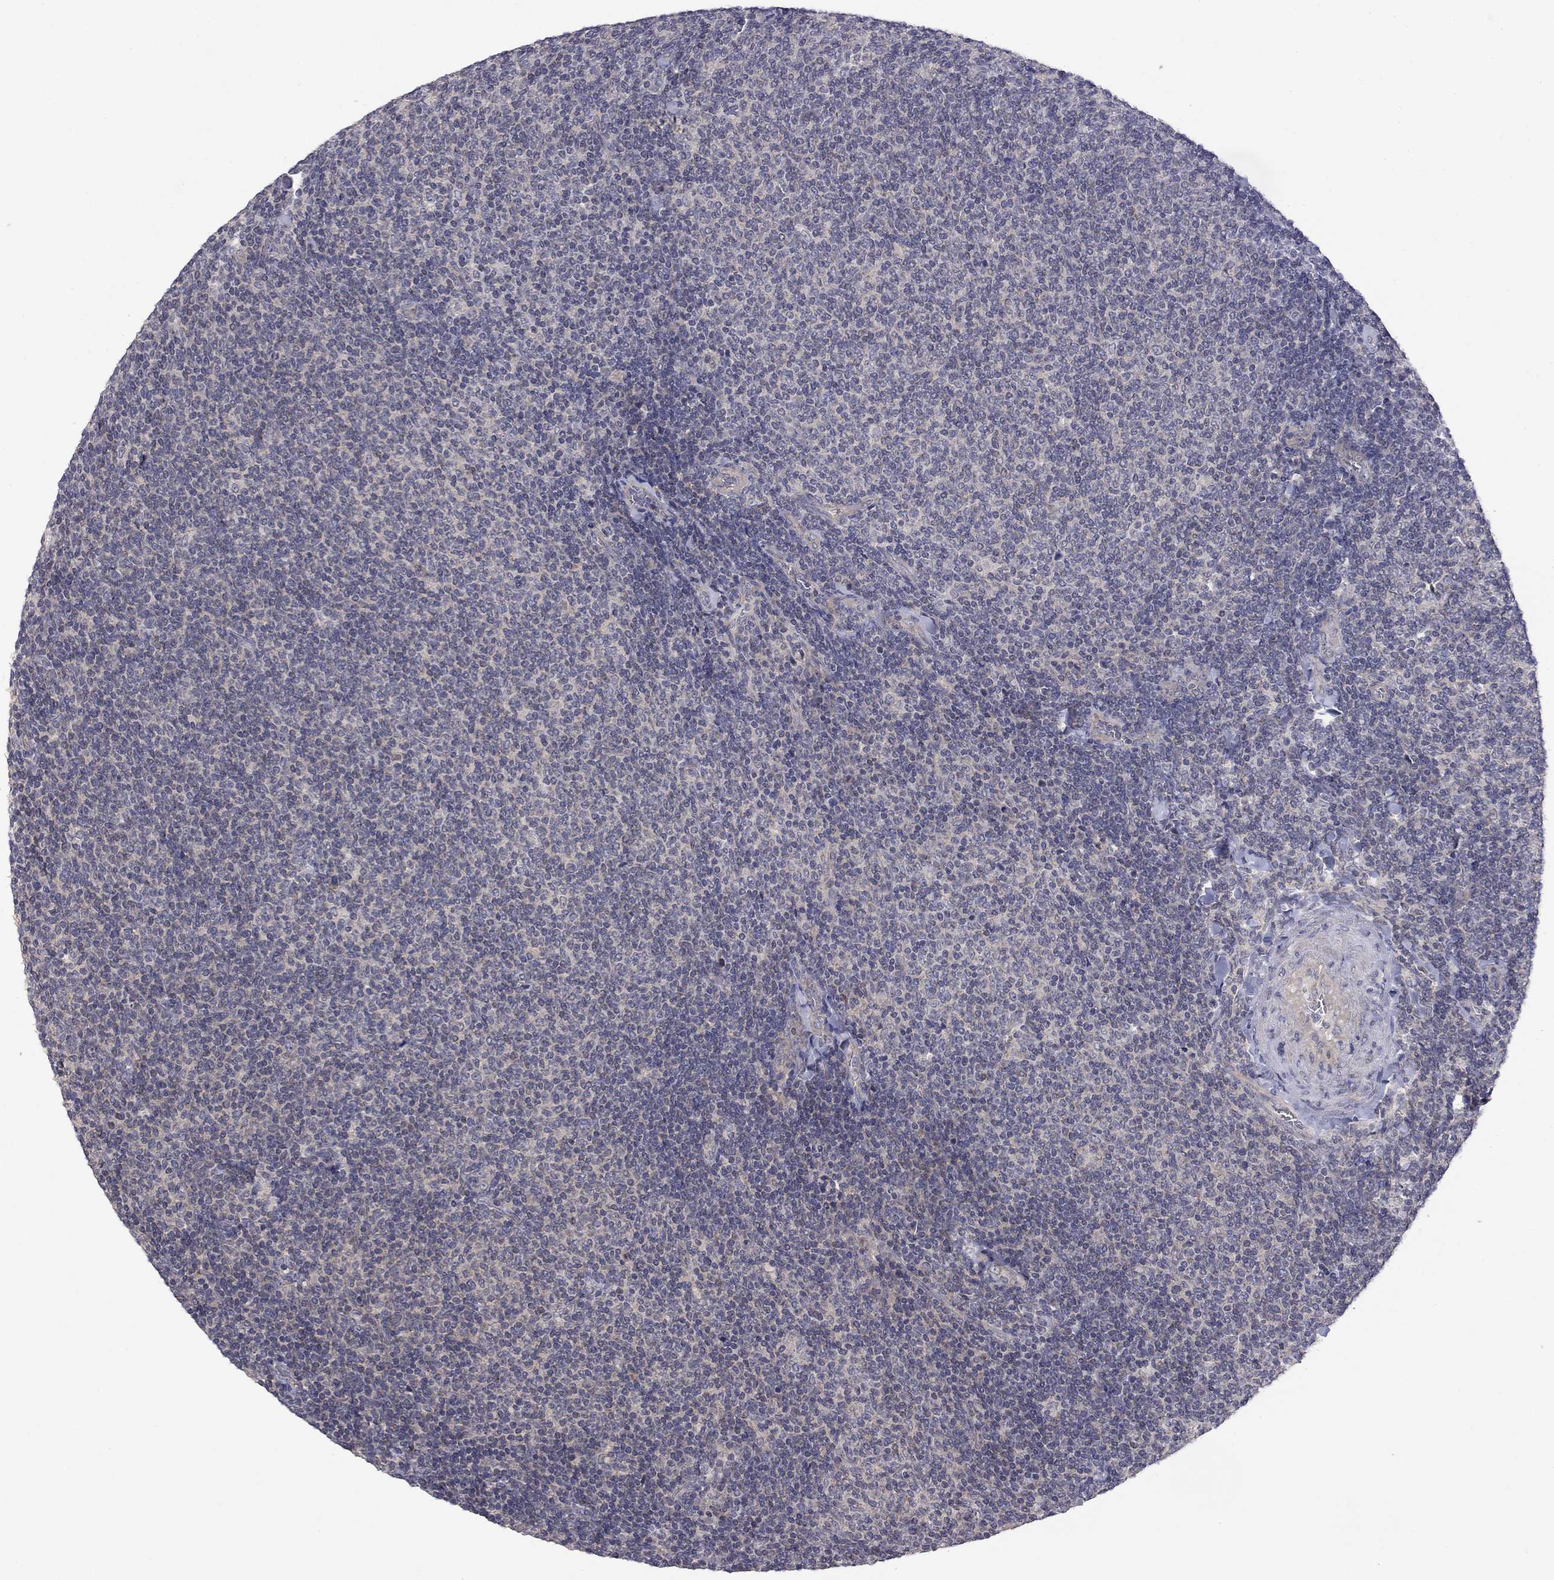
{"staining": {"intensity": "negative", "quantity": "none", "location": "none"}, "tissue": "lymphoma", "cell_type": "Tumor cells", "image_type": "cancer", "snomed": [{"axis": "morphology", "description": "Malignant lymphoma, non-Hodgkin's type, Low grade"}, {"axis": "topography", "description": "Lymph node"}], "caption": "This image is of lymphoma stained with immunohistochemistry (IHC) to label a protein in brown with the nuclei are counter-stained blue. There is no positivity in tumor cells.", "gene": "SLC39A14", "patient": {"sex": "male", "age": 52}}